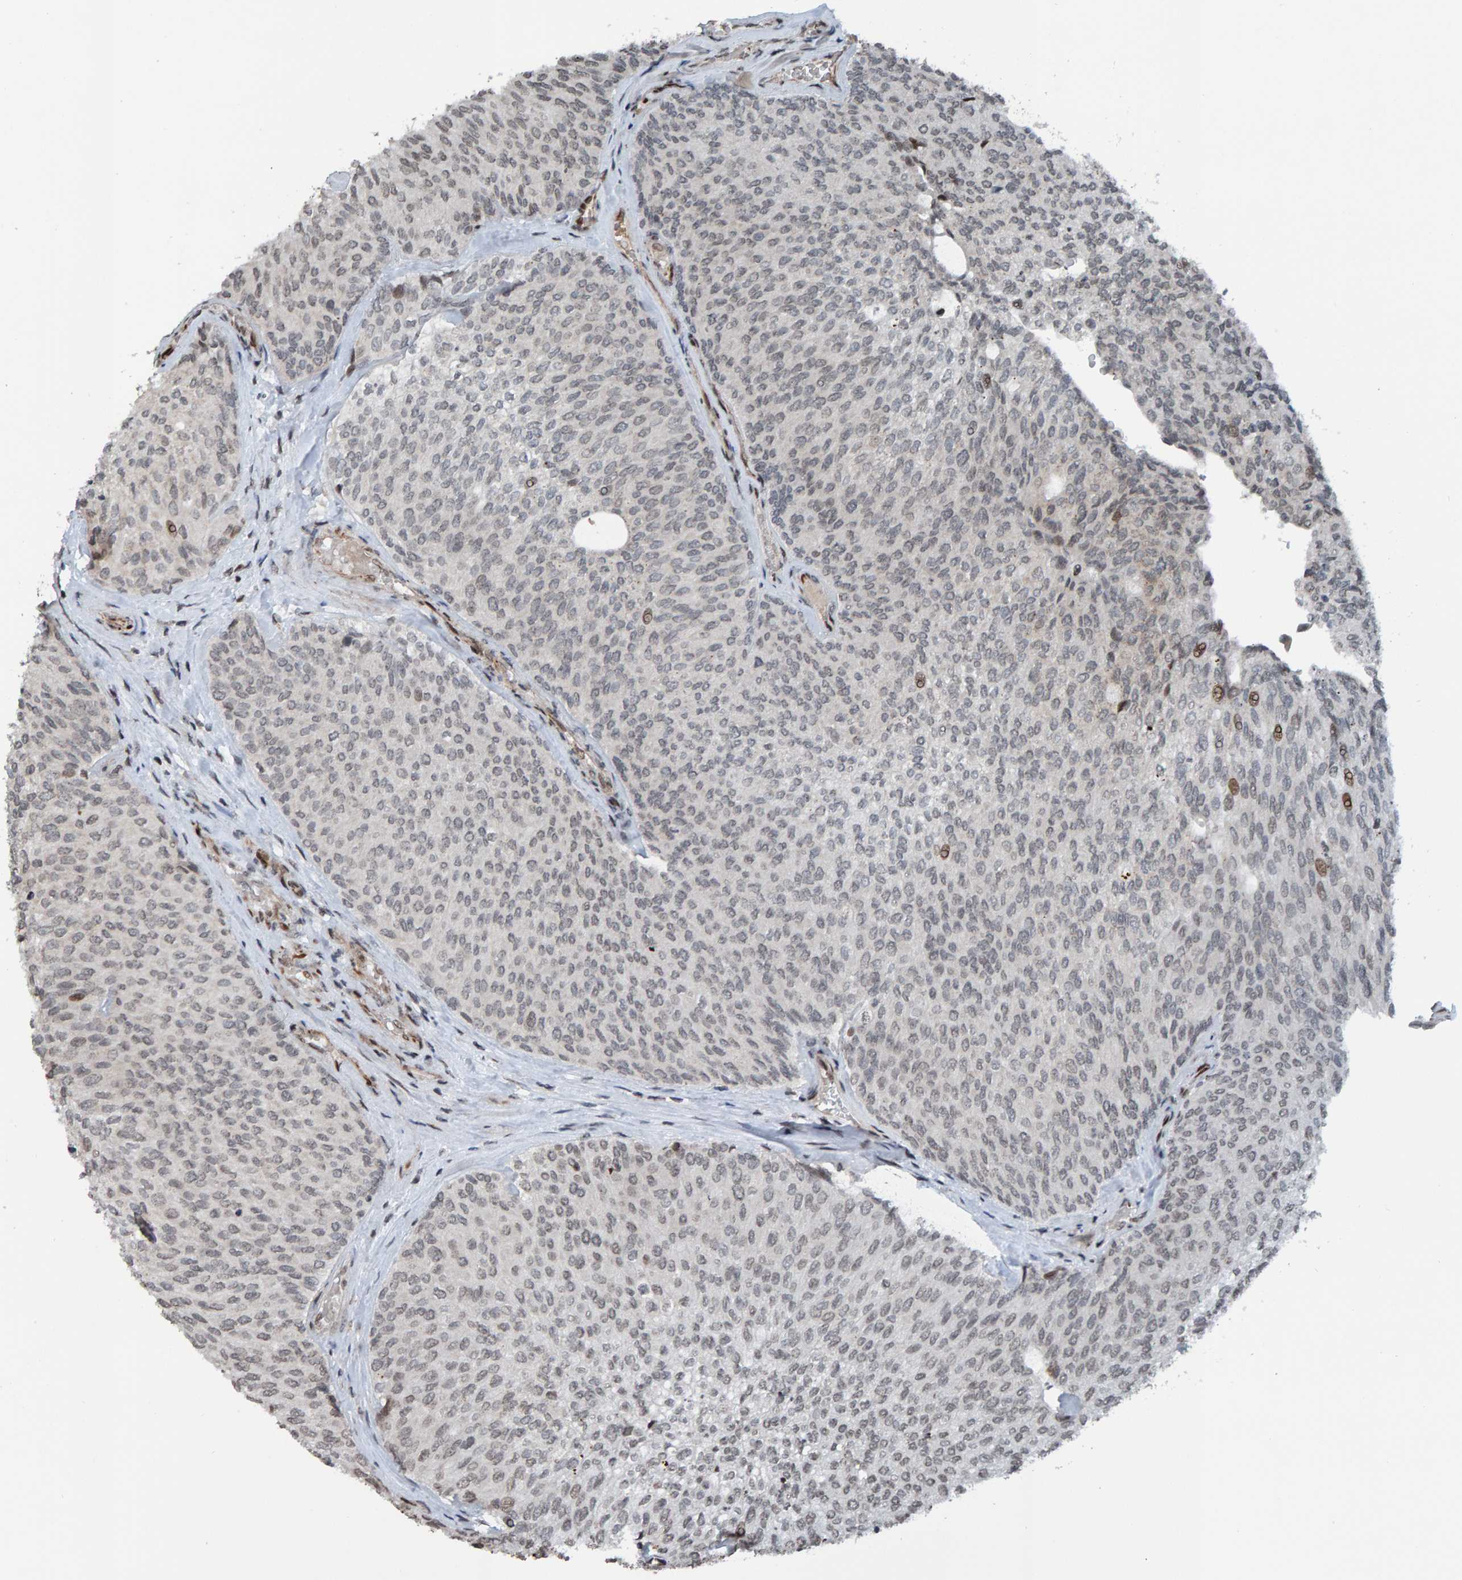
{"staining": {"intensity": "moderate", "quantity": "<25%", "location": "nuclear"}, "tissue": "urothelial cancer", "cell_type": "Tumor cells", "image_type": "cancer", "snomed": [{"axis": "morphology", "description": "Urothelial carcinoma, Low grade"}, {"axis": "topography", "description": "Urinary bladder"}], "caption": "Immunohistochemistry image of neoplastic tissue: human low-grade urothelial carcinoma stained using immunohistochemistry (IHC) displays low levels of moderate protein expression localized specifically in the nuclear of tumor cells, appearing as a nuclear brown color.", "gene": "ZNF366", "patient": {"sex": "female", "age": 79}}